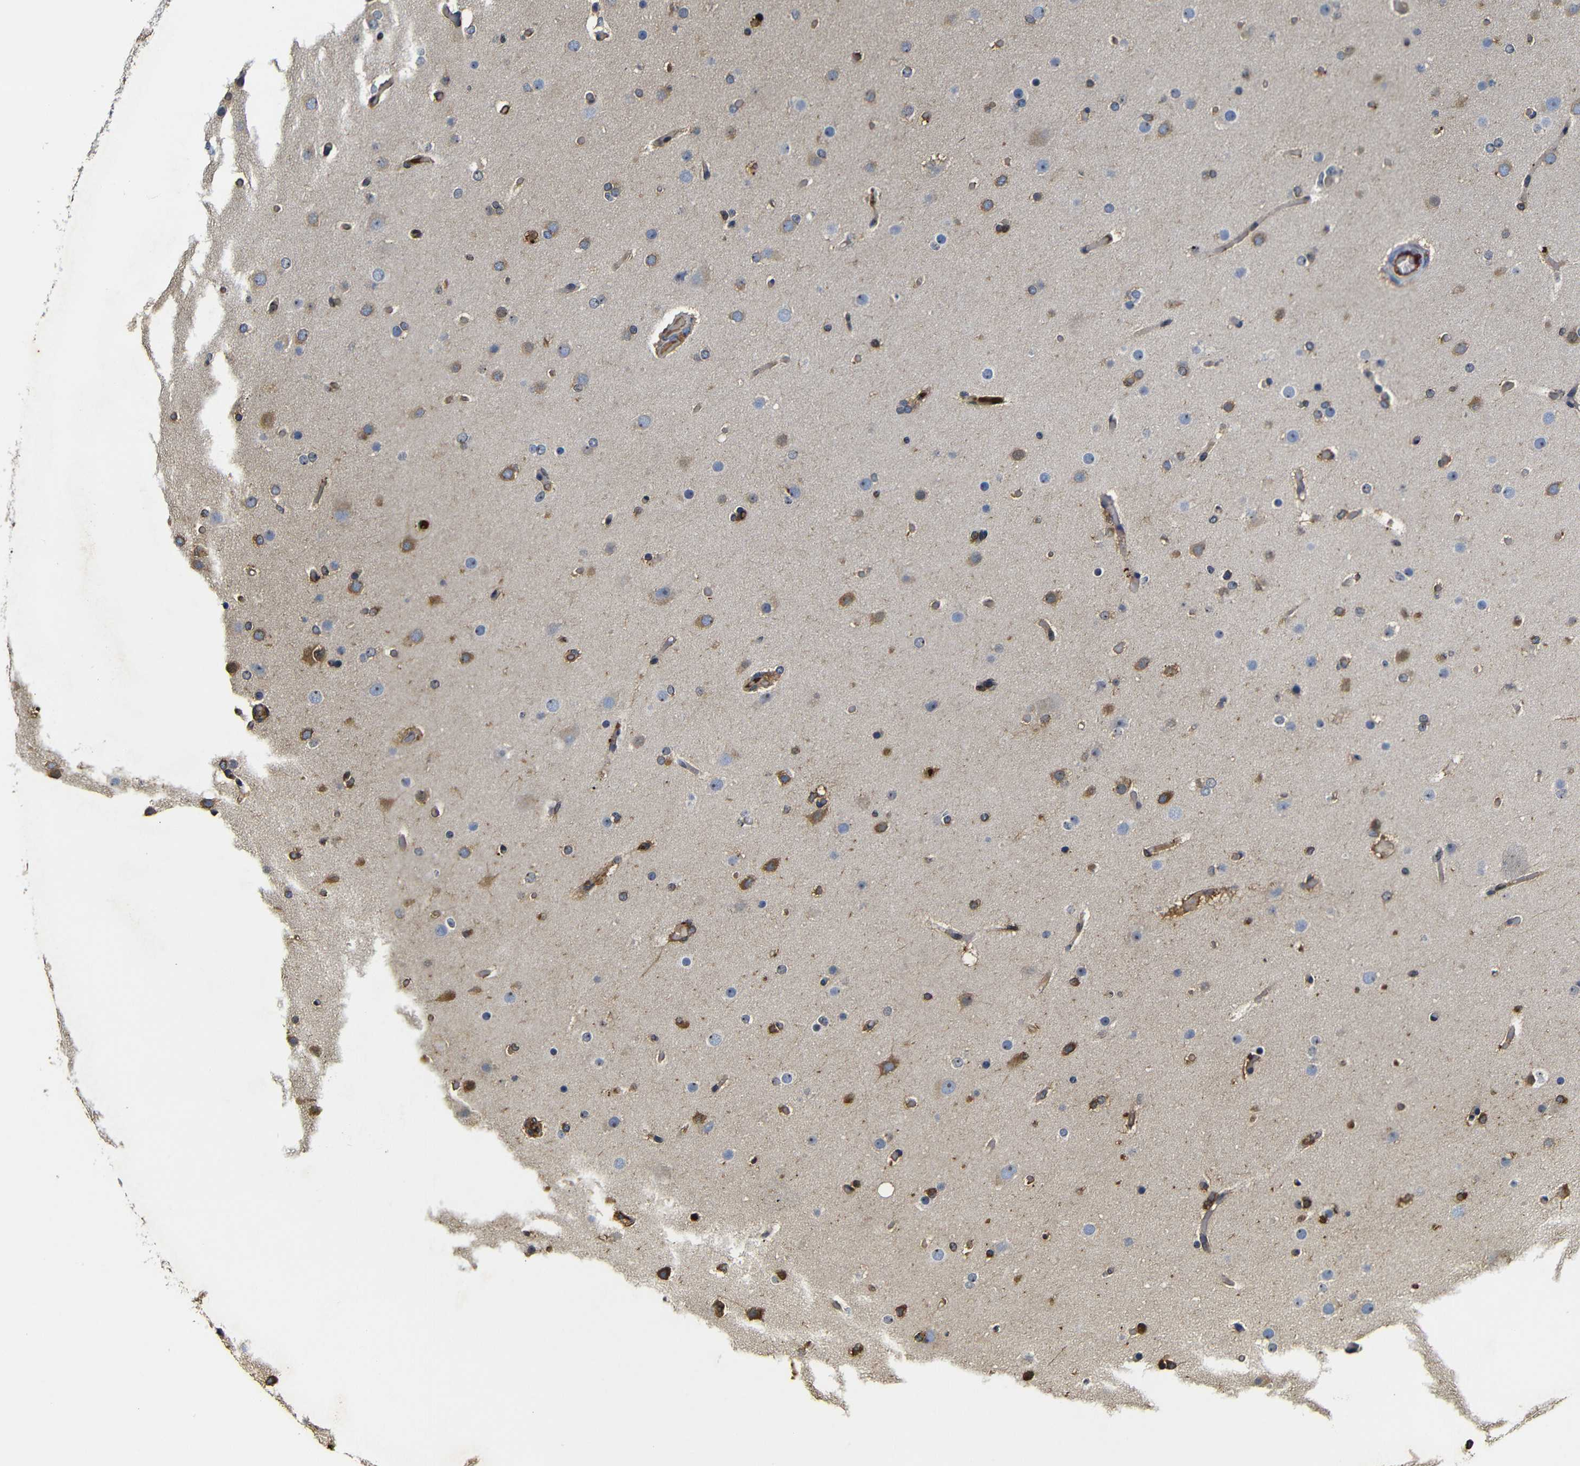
{"staining": {"intensity": "moderate", "quantity": "<25%", "location": "cytoplasmic/membranous"}, "tissue": "glioma", "cell_type": "Tumor cells", "image_type": "cancer", "snomed": [{"axis": "morphology", "description": "Glioma, malignant, High grade"}, {"axis": "topography", "description": "Cerebral cortex"}], "caption": "An immunohistochemistry histopathology image of tumor tissue is shown. Protein staining in brown labels moderate cytoplasmic/membranous positivity in glioma within tumor cells.", "gene": "MYC", "patient": {"sex": "female", "age": 36}}